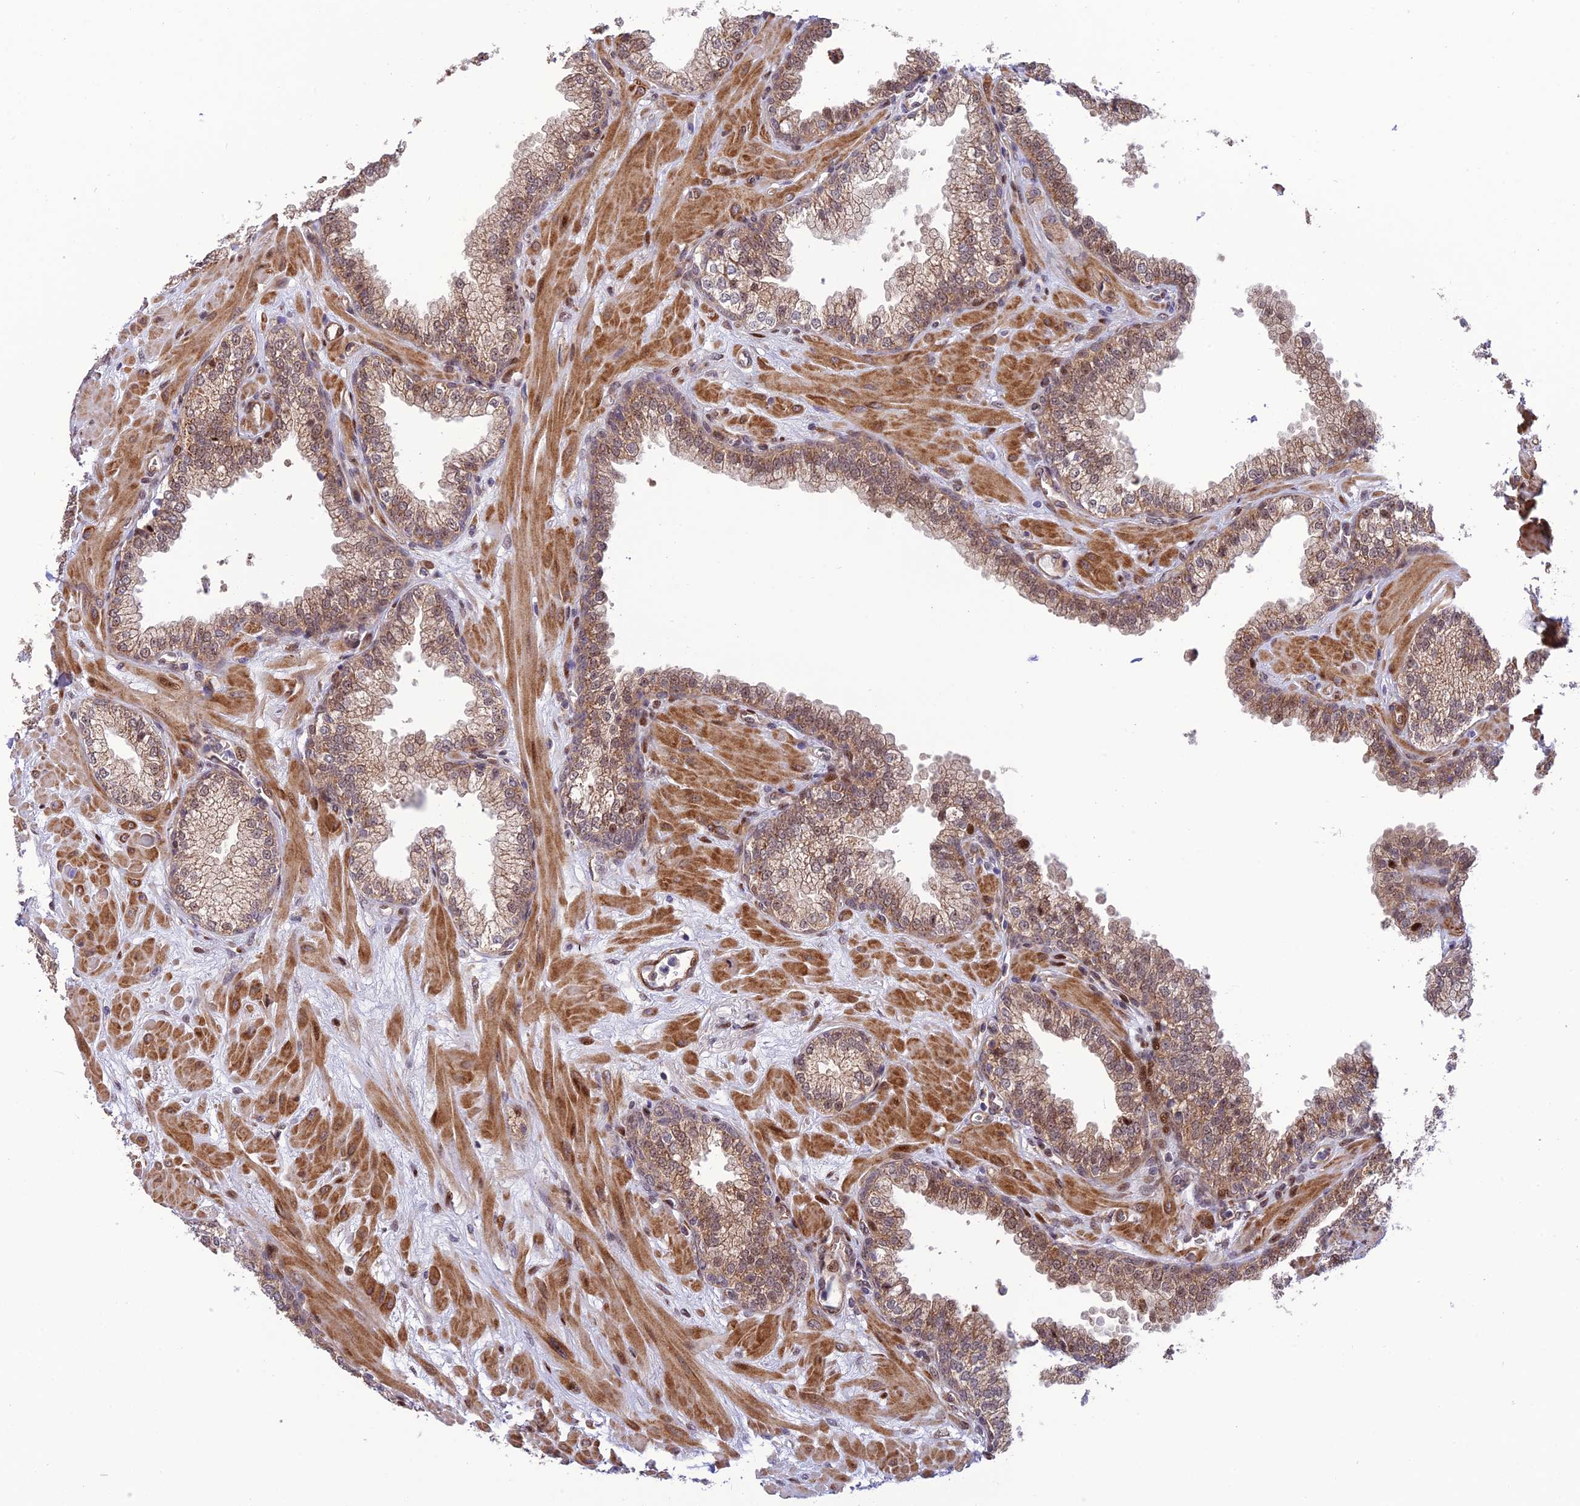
{"staining": {"intensity": "moderate", "quantity": "25%-75%", "location": "cytoplasmic/membranous,nuclear"}, "tissue": "prostate", "cell_type": "Glandular cells", "image_type": "normal", "snomed": [{"axis": "morphology", "description": "Normal tissue, NOS"}, {"axis": "morphology", "description": "Urothelial carcinoma, Low grade"}, {"axis": "topography", "description": "Urinary bladder"}, {"axis": "topography", "description": "Prostate"}], "caption": "Benign prostate exhibits moderate cytoplasmic/membranous,nuclear positivity in about 25%-75% of glandular cells, visualized by immunohistochemistry. Using DAB (3,3'-diaminobenzidine) (brown) and hematoxylin (blue) stains, captured at high magnification using brightfield microscopy.", "gene": "ZNF584", "patient": {"sex": "male", "age": 60}}